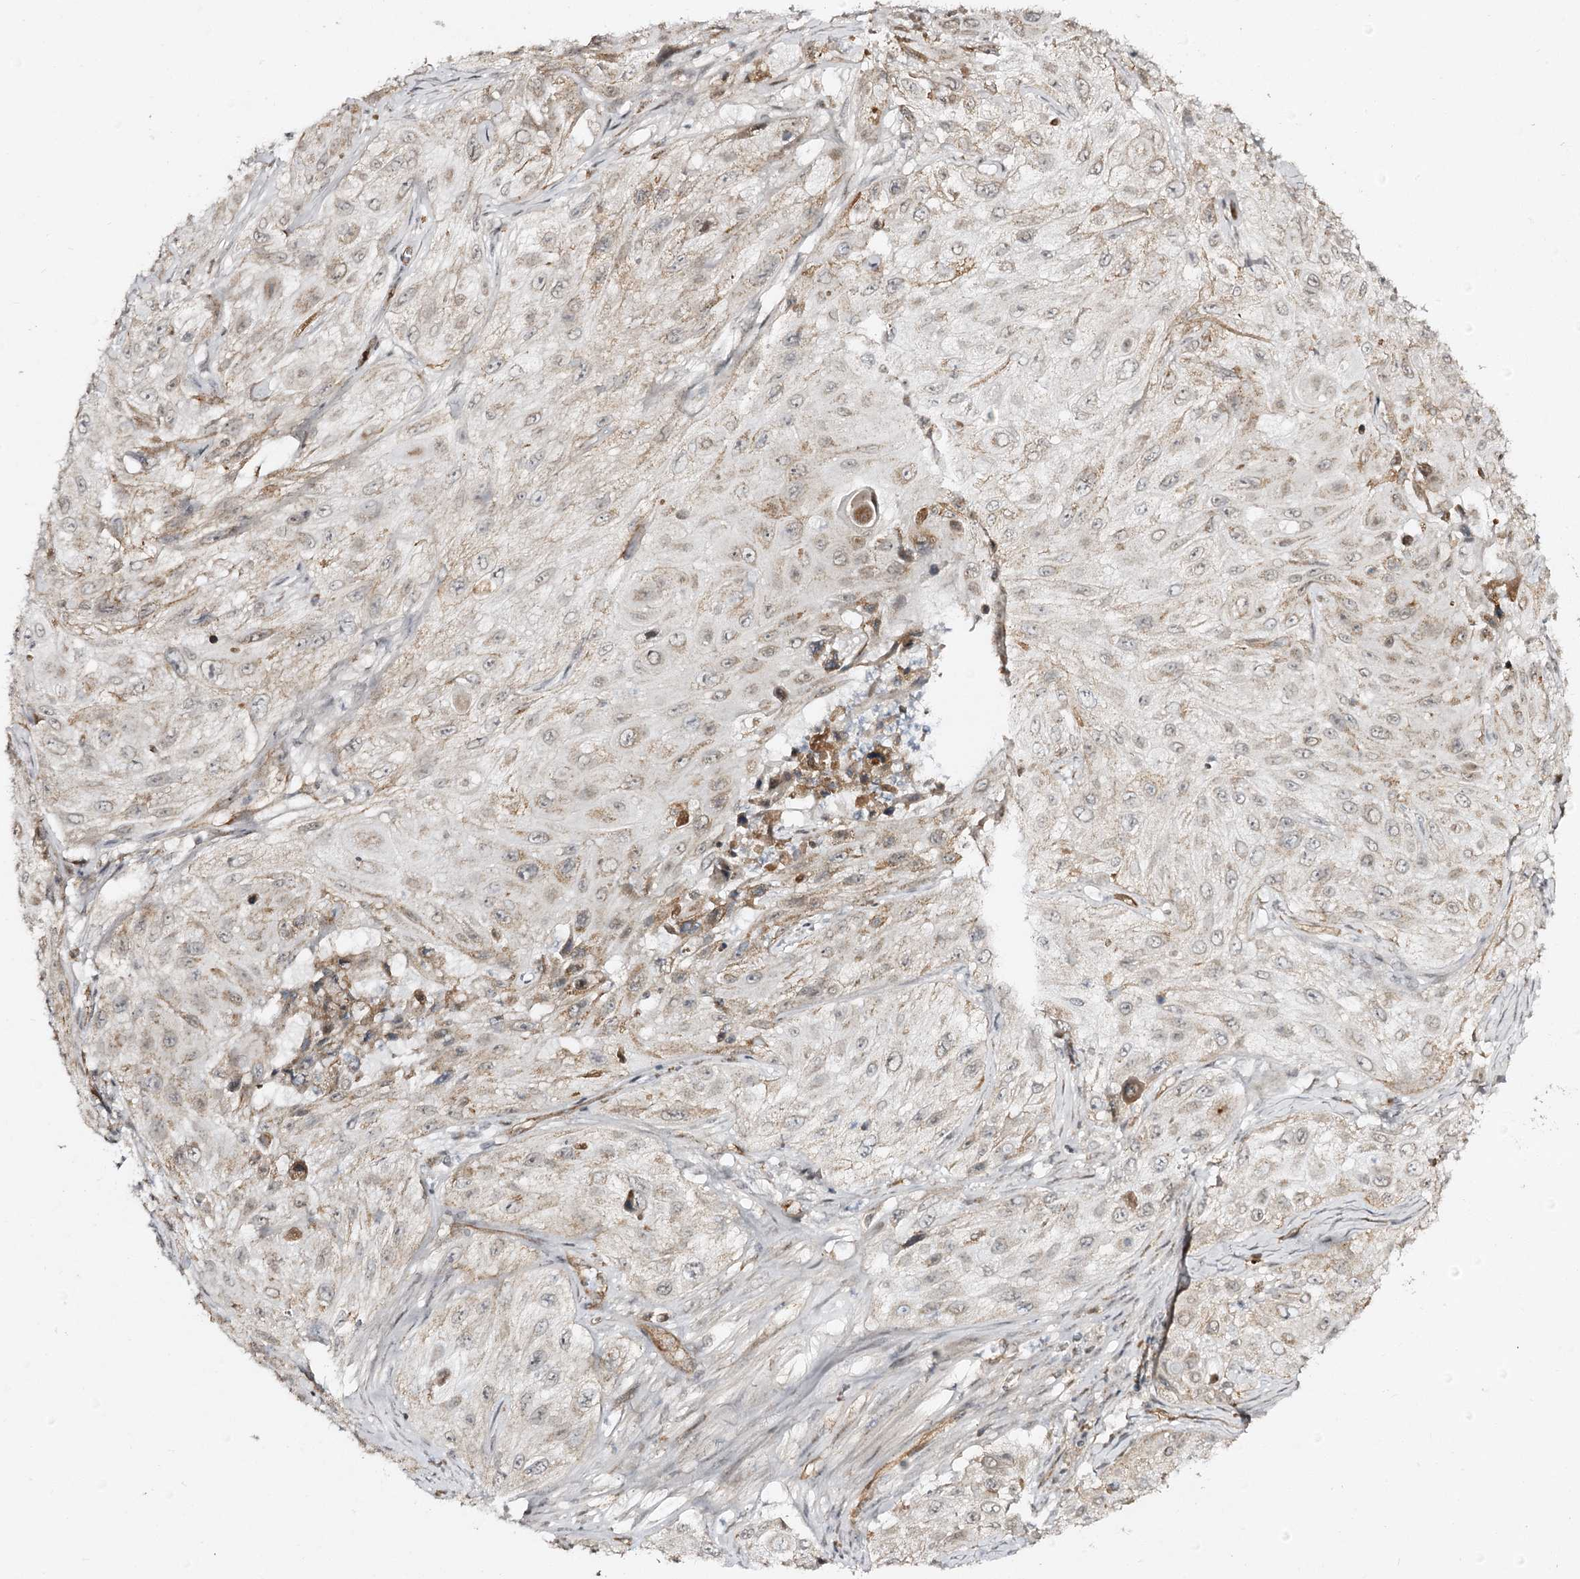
{"staining": {"intensity": "weak", "quantity": "<25%", "location": "cytoplasmic/membranous"}, "tissue": "cervical cancer", "cell_type": "Tumor cells", "image_type": "cancer", "snomed": [{"axis": "morphology", "description": "Squamous cell carcinoma, NOS"}, {"axis": "topography", "description": "Cervix"}], "caption": "IHC micrograph of neoplastic tissue: cervical cancer stained with DAB (3,3'-diaminobenzidine) demonstrates no significant protein staining in tumor cells. (DAB (3,3'-diaminobenzidine) IHC with hematoxylin counter stain).", "gene": "CBR4", "patient": {"sex": "female", "age": 42}}